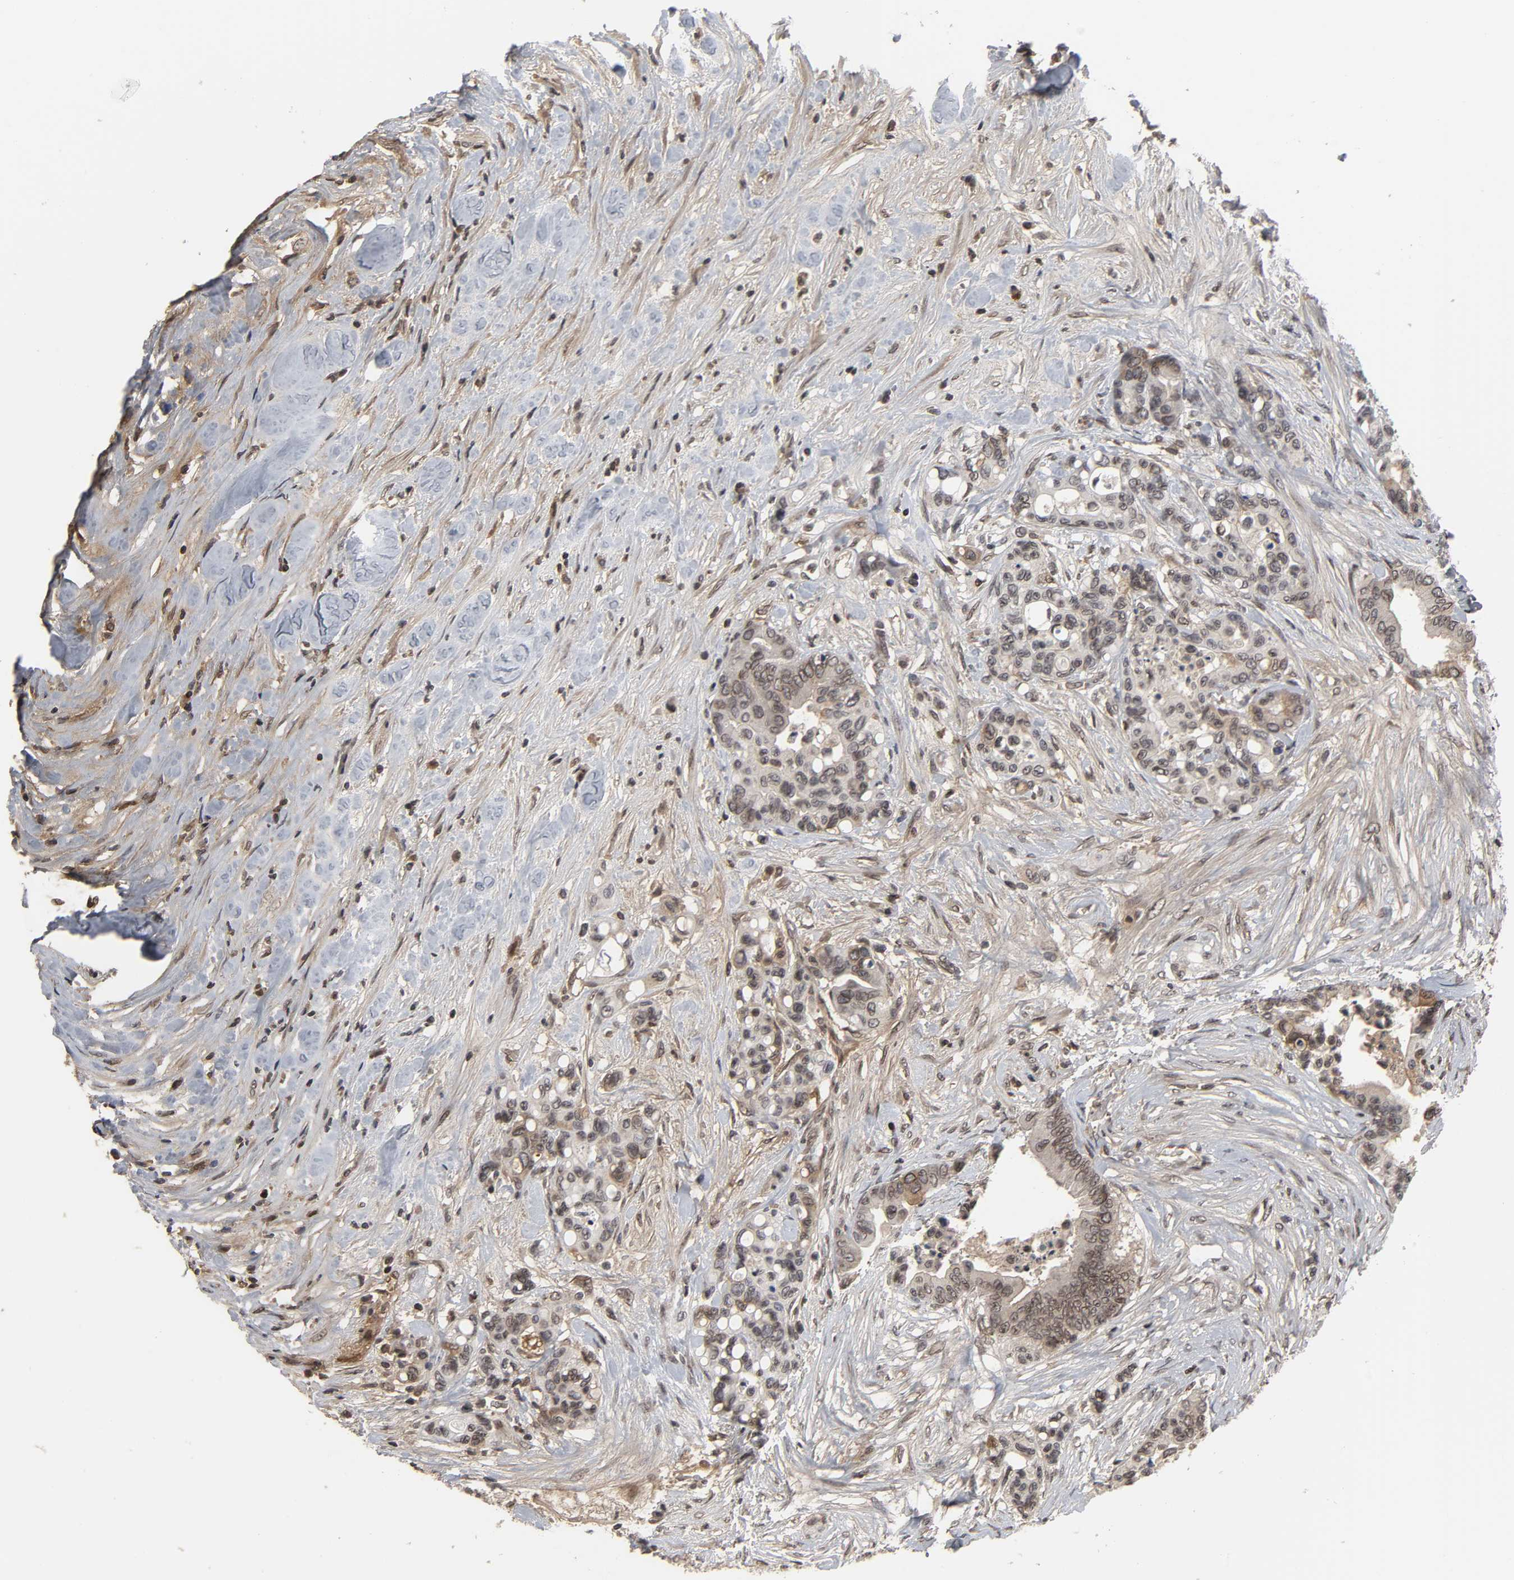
{"staining": {"intensity": "moderate", "quantity": ">75%", "location": "cytoplasmic/membranous,nuclear"}, "tissue": "colorectal cancer", "cell_type": "Tumor cells", "image_type": "cancer", "snomed": [{"axis": "morphology", "description": "Adenocarcinoma, NOS"}, {"axis": "topography", "description": "Colon"}], "caption": "Immunohistochemical staining of colorectal cancer reveals medium levels of moderate cytoplasmic/membranous and nuclear protein staining in about >75% of tumor cells. (Brightfield microscopy of DAB IHC at high magnification).", "gene": "CPN2", "patient": {"sex": "male", "age": 82}}